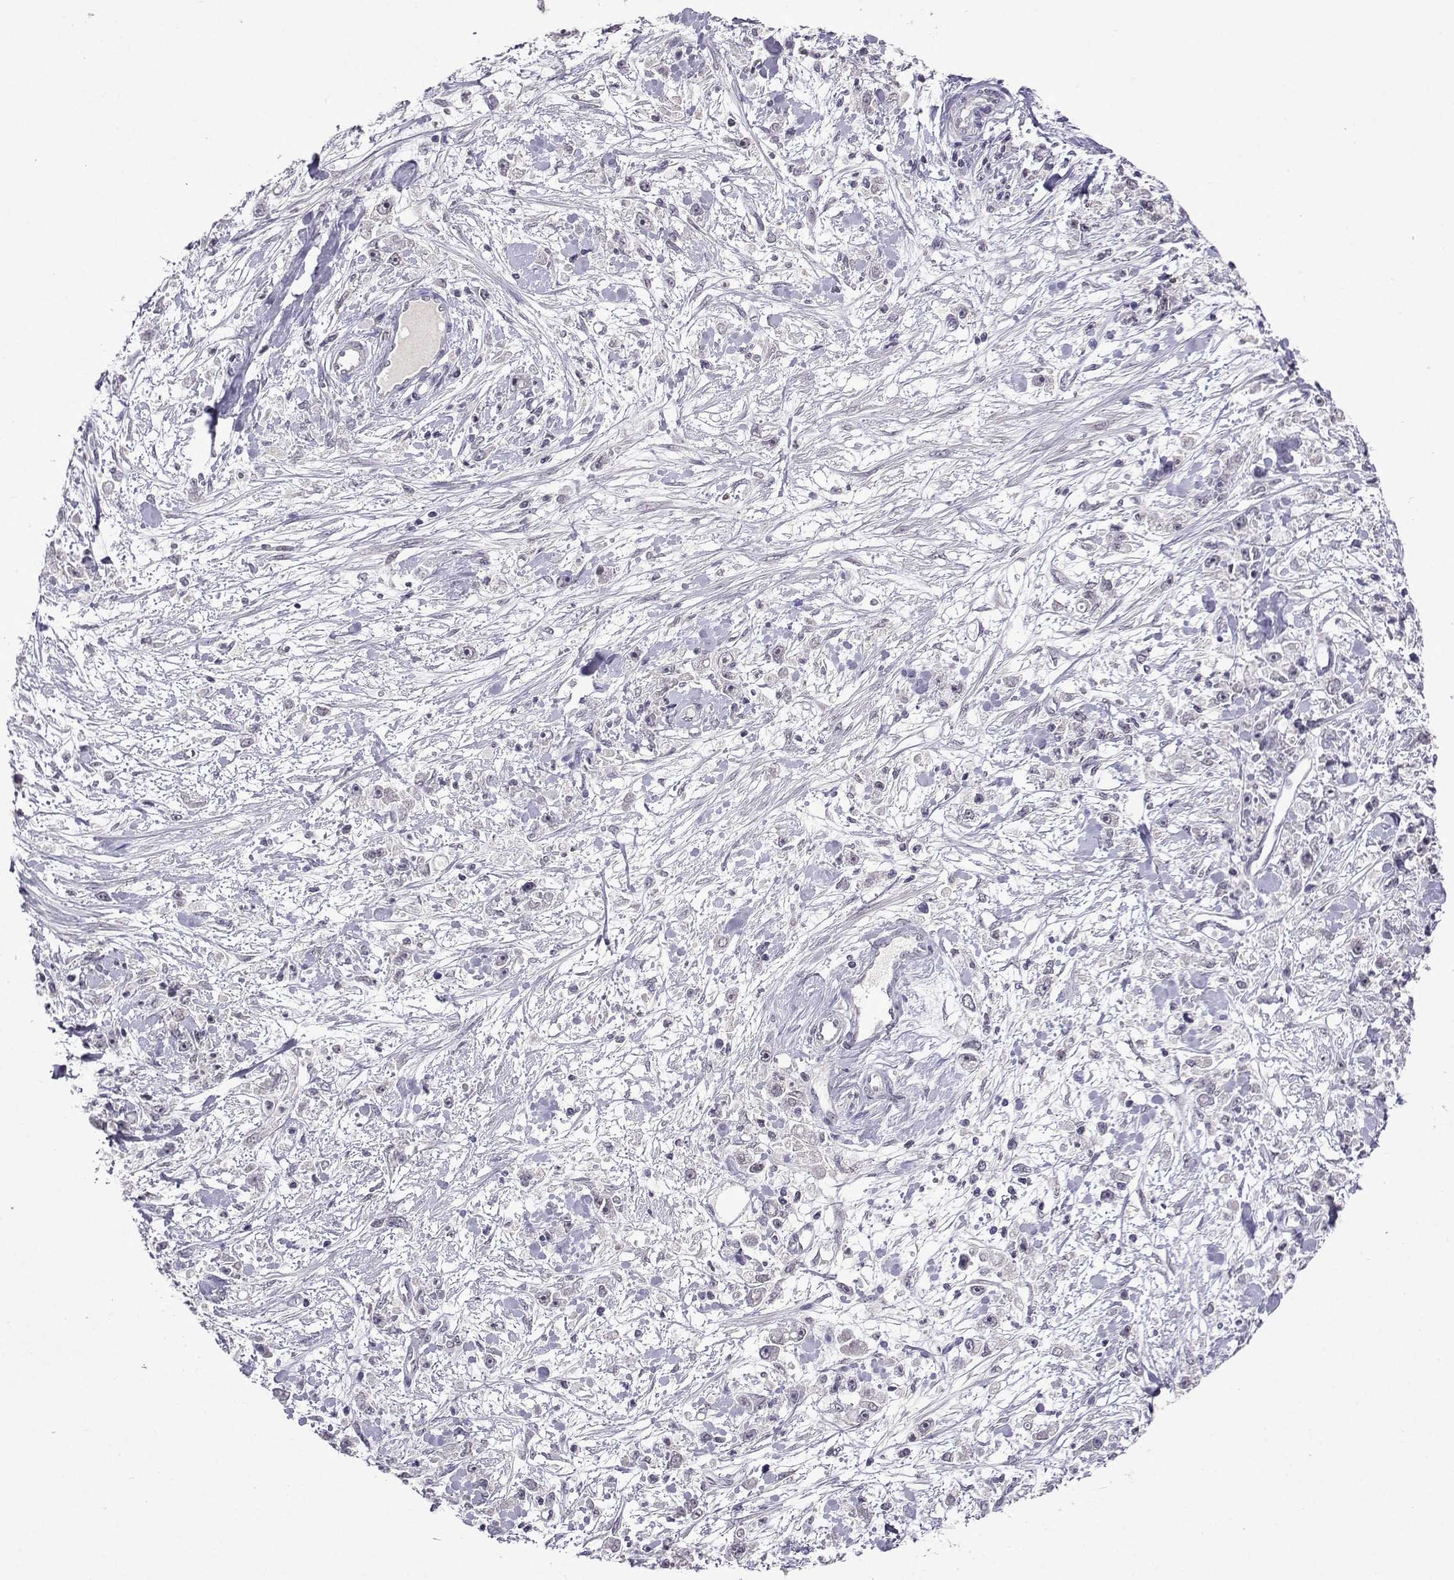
{"staining": {"intensity": "negative", "quantity": "none", "location": "none"}, "tissue": "stomach cancer", "cell_type": "Tumor cells", "image_type": "cancer", "snomed": [{"axis": "morphology", "description": "Adenocarcinoma, NOS"}, {"axis": "topography", "description": "Stomach"}], "caption": "A histopathology image of stomach cancer stained for a protein reveals no brown staining in tumor cells.", "gene": "CCL28", "patient": {"sex": "female", "age": 59}}